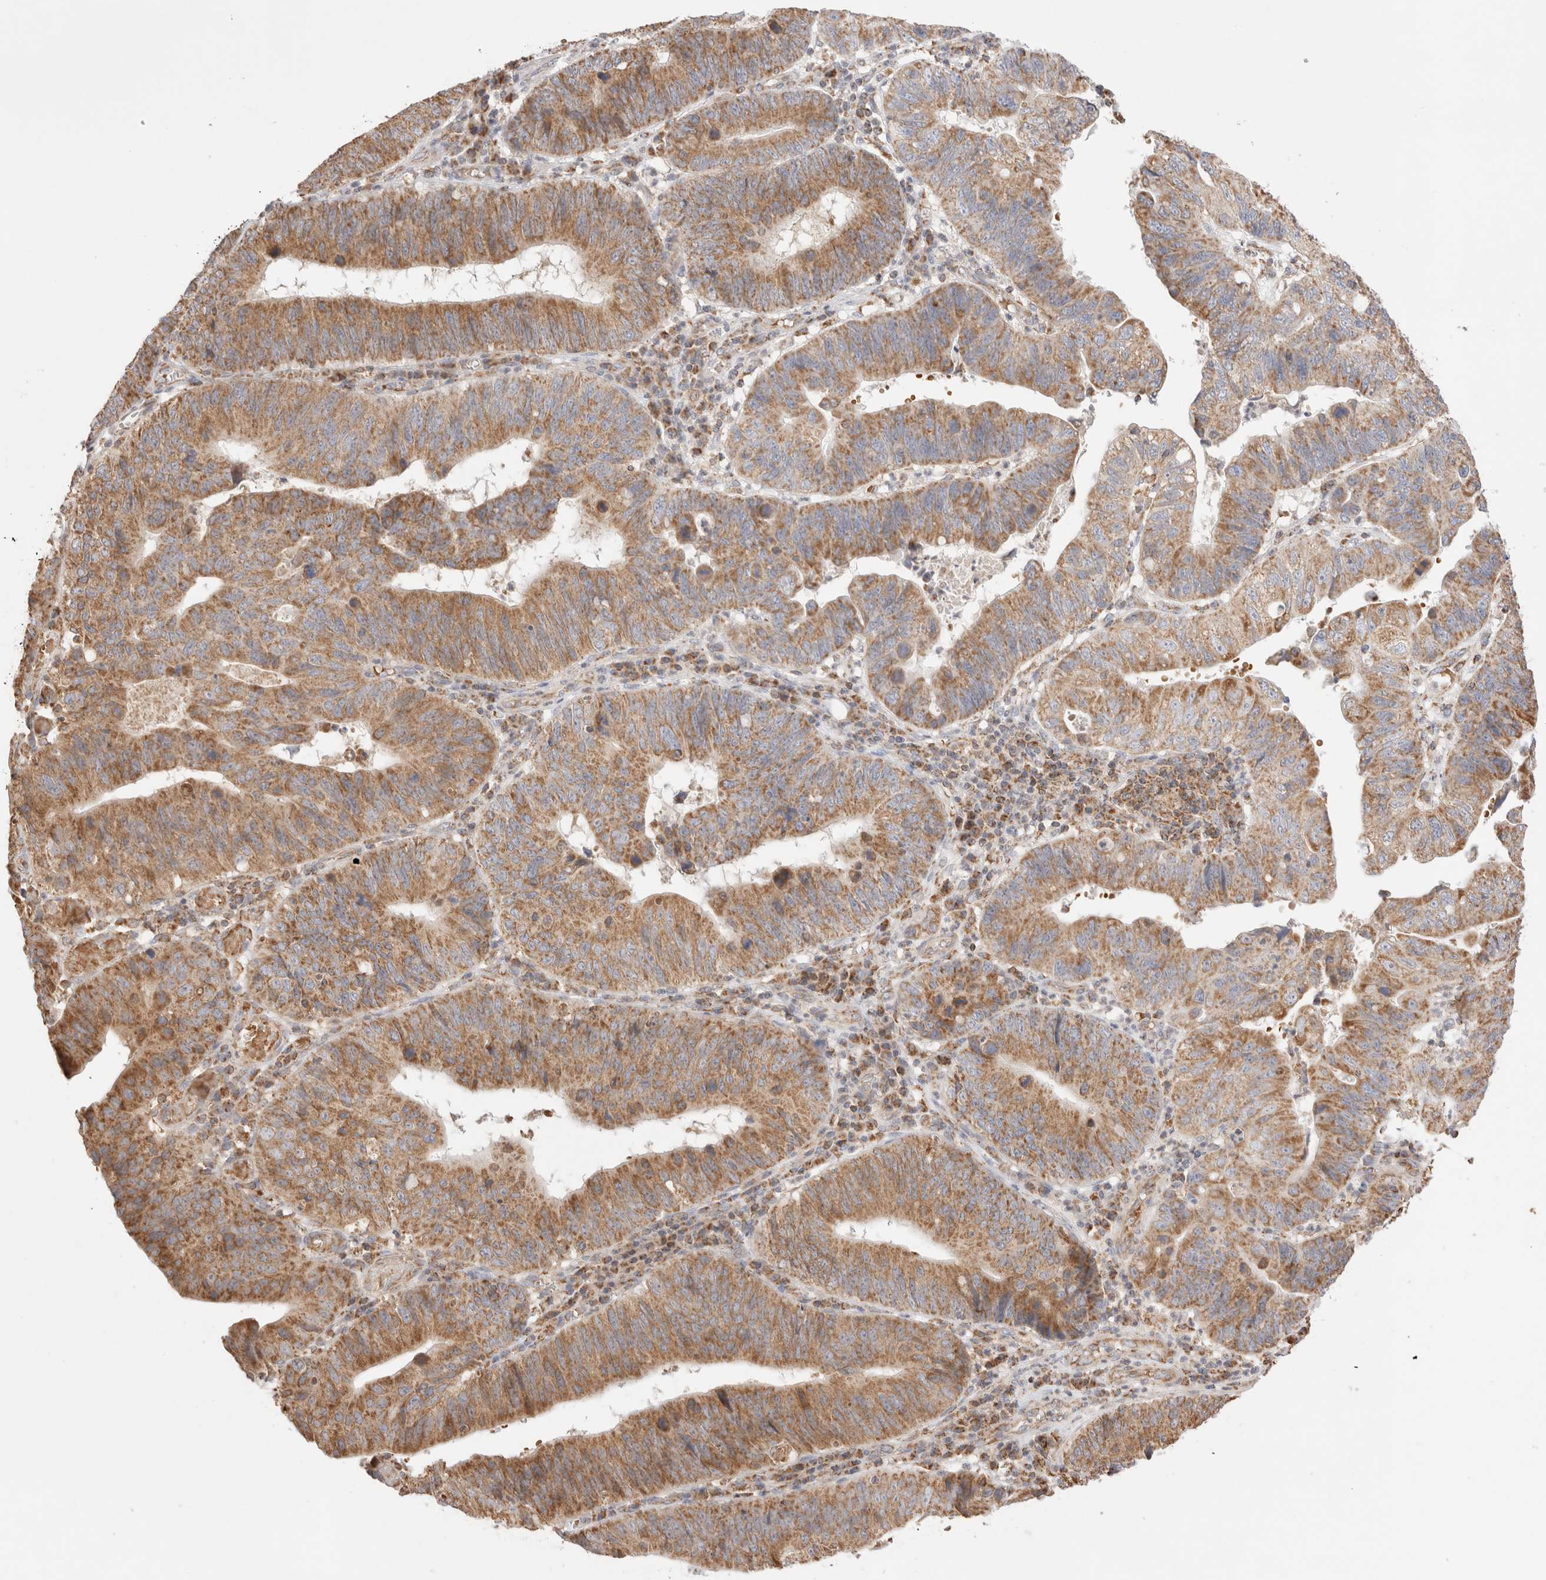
{"staining": {"intensity": "moderate", "quantity": ">75%", "location": "cytoplasmic/membranous"}, "tissue": "stomach cancer", "cell_type": "Tumor cells", "image_type": "cancer", "snomed": [{"axis": "morphology", "description": "Adenocarcinoma, NOS"}, {"axis": "topography", "description": "Stomach"}], "caption": "Immunohistochemical staining of stomach cancer (adenocarcinoma) demonstrates medium levels of moderate cytoplasmic/membranous protein staining in about >75% of tumor cells.", "gene": "TMPPE", "patient": {"sex": "male", "age": 59}}